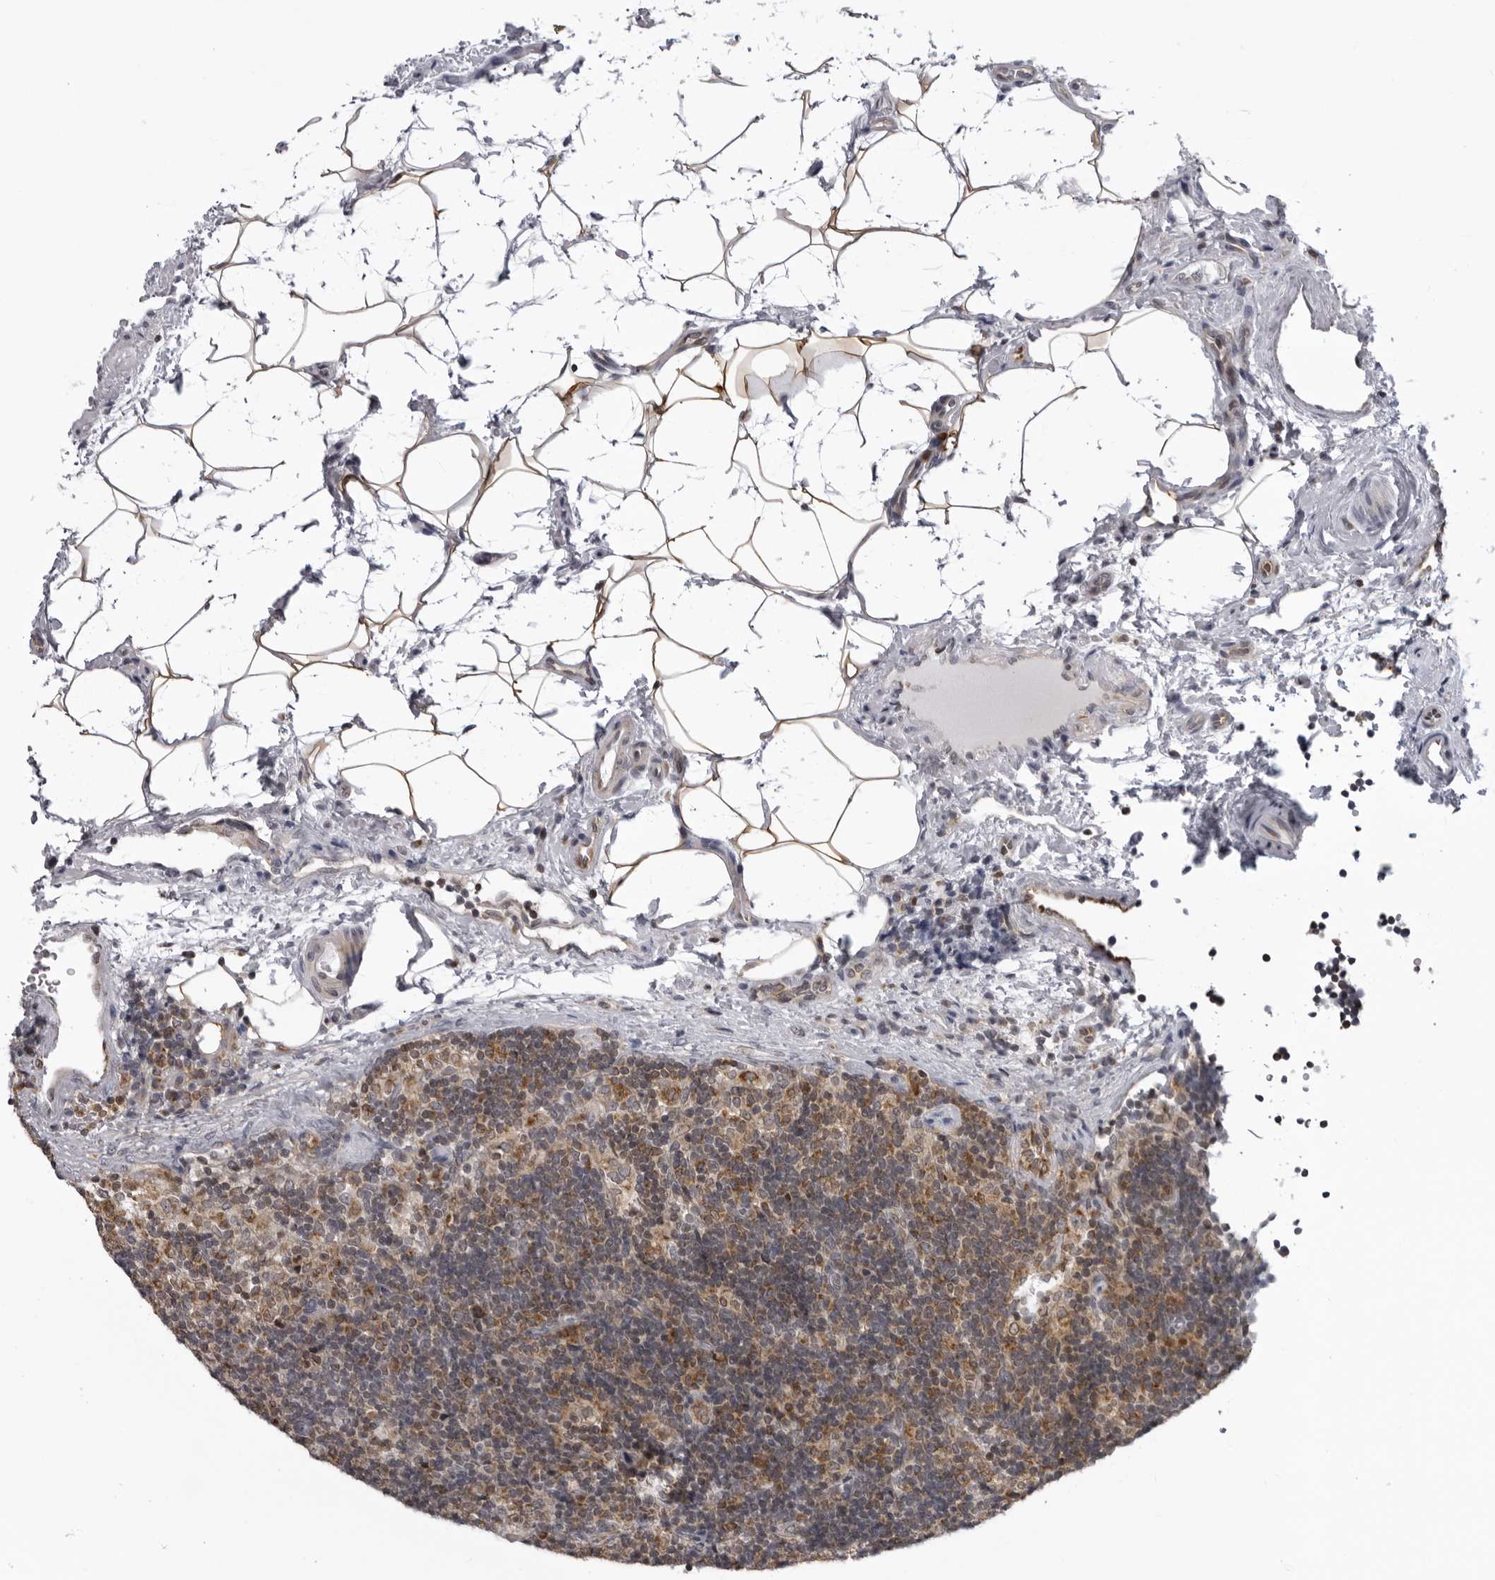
{"staining": {"intensity": "moderate", "quantity": "25%-75%", "location": "cytoplasmic/membranous"}, "tissue": "lymph node", "cell_type": "Germinal center cells", "image_type": "normal", "snomed": [{"axis": "morphology", "description": "Normal tissue, NOS"}, {"axis": "topography", "description": "Lymph node"}], "caption": "Immunohistochemistry (IHC) of normal lymph node exhibits medium levels of moderate cytoplasmic/membranous expression in approximately 25%-75% of germinal center cells. (IHC, brightfield microscopy, high magnification).", "gene": "MRPS15", "patient": {"sex": "female", "age": 22}}